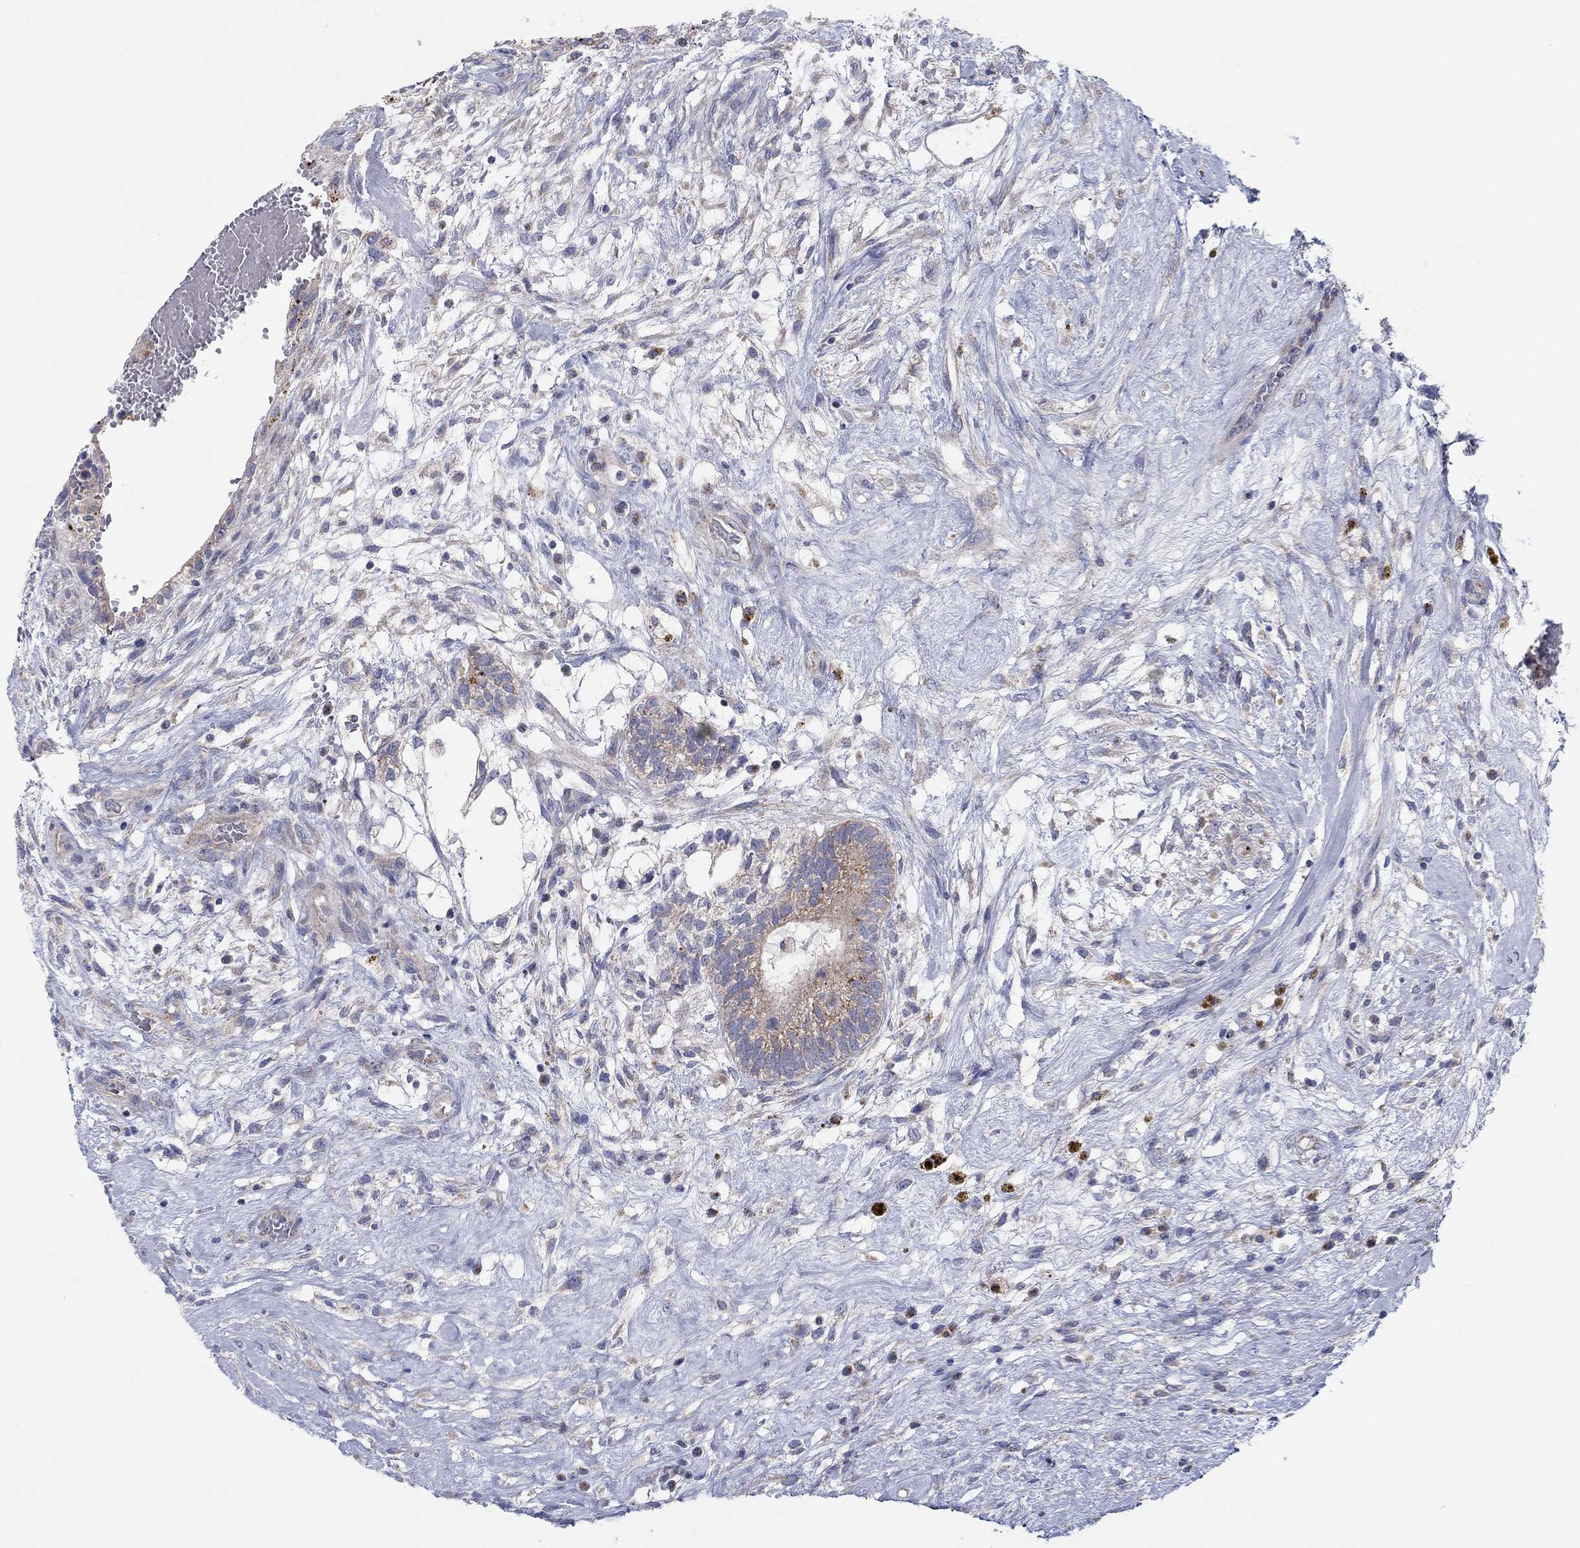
{"staining": {"intensity": "negative", "quantity": "none", "location": "none"}, "tissue": "testis cancer", "cell_type": "Tumor cells", "image_type": "cancer", "snomed": [{"axis": "morphology", "description": "Normal tissue, NOS"}, {"axis": "morphology", "description": "Carcinoma, Embryonal, NOS"}, {"axis": "topography", "description": "Testis"}, {"axis": "topography", "description": "Epididymis"}], "caption": "The image displays no staining of tumor cells in testis cancer. (Stains: DAB immunohistochemistry with hematoxylin counter stain, Microscopy: brightfield microscopy at high magnification).", "gene": "BCO2", "patient": {"sex": "male", "age": 32}}